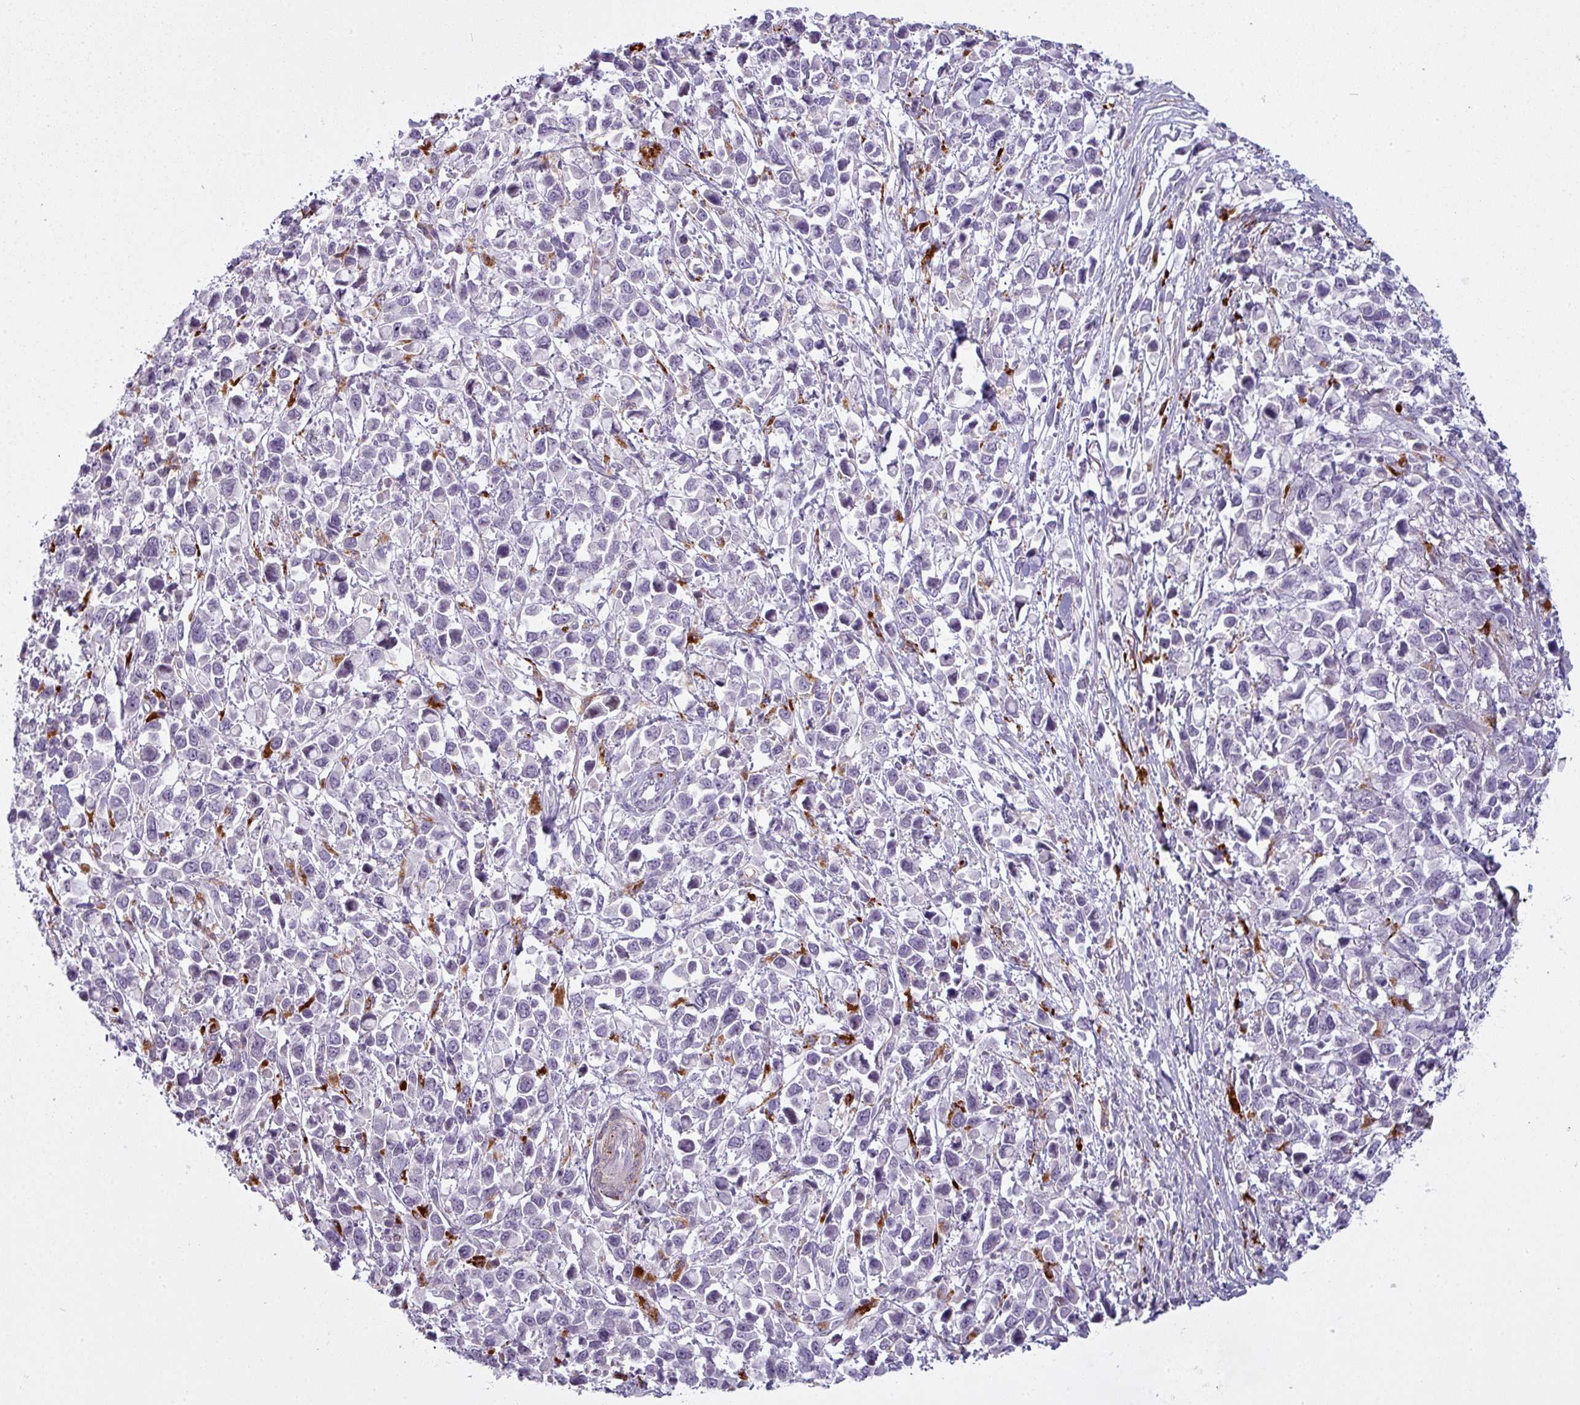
{"staining": {"intensity": "negative", "quantity": "none", "location": "none"}, "tissue": "stomach cancer", "cell_type": "Tumor cells", "image_type": "cancer", "snomed": [{"axis": "morphology", "description": "Adenocarcinoma, NOS"}, {"axis": "topography", "description": "Stomach"}], "caption": "High power microscopy image of an immunohistochemistry (IHC) micrograph of adenocarcinoma (stomach), revealing no significant positivity in tumor cells.", "gene": "MAP7D2", "patient": {"sex": "female", "age": 81}}